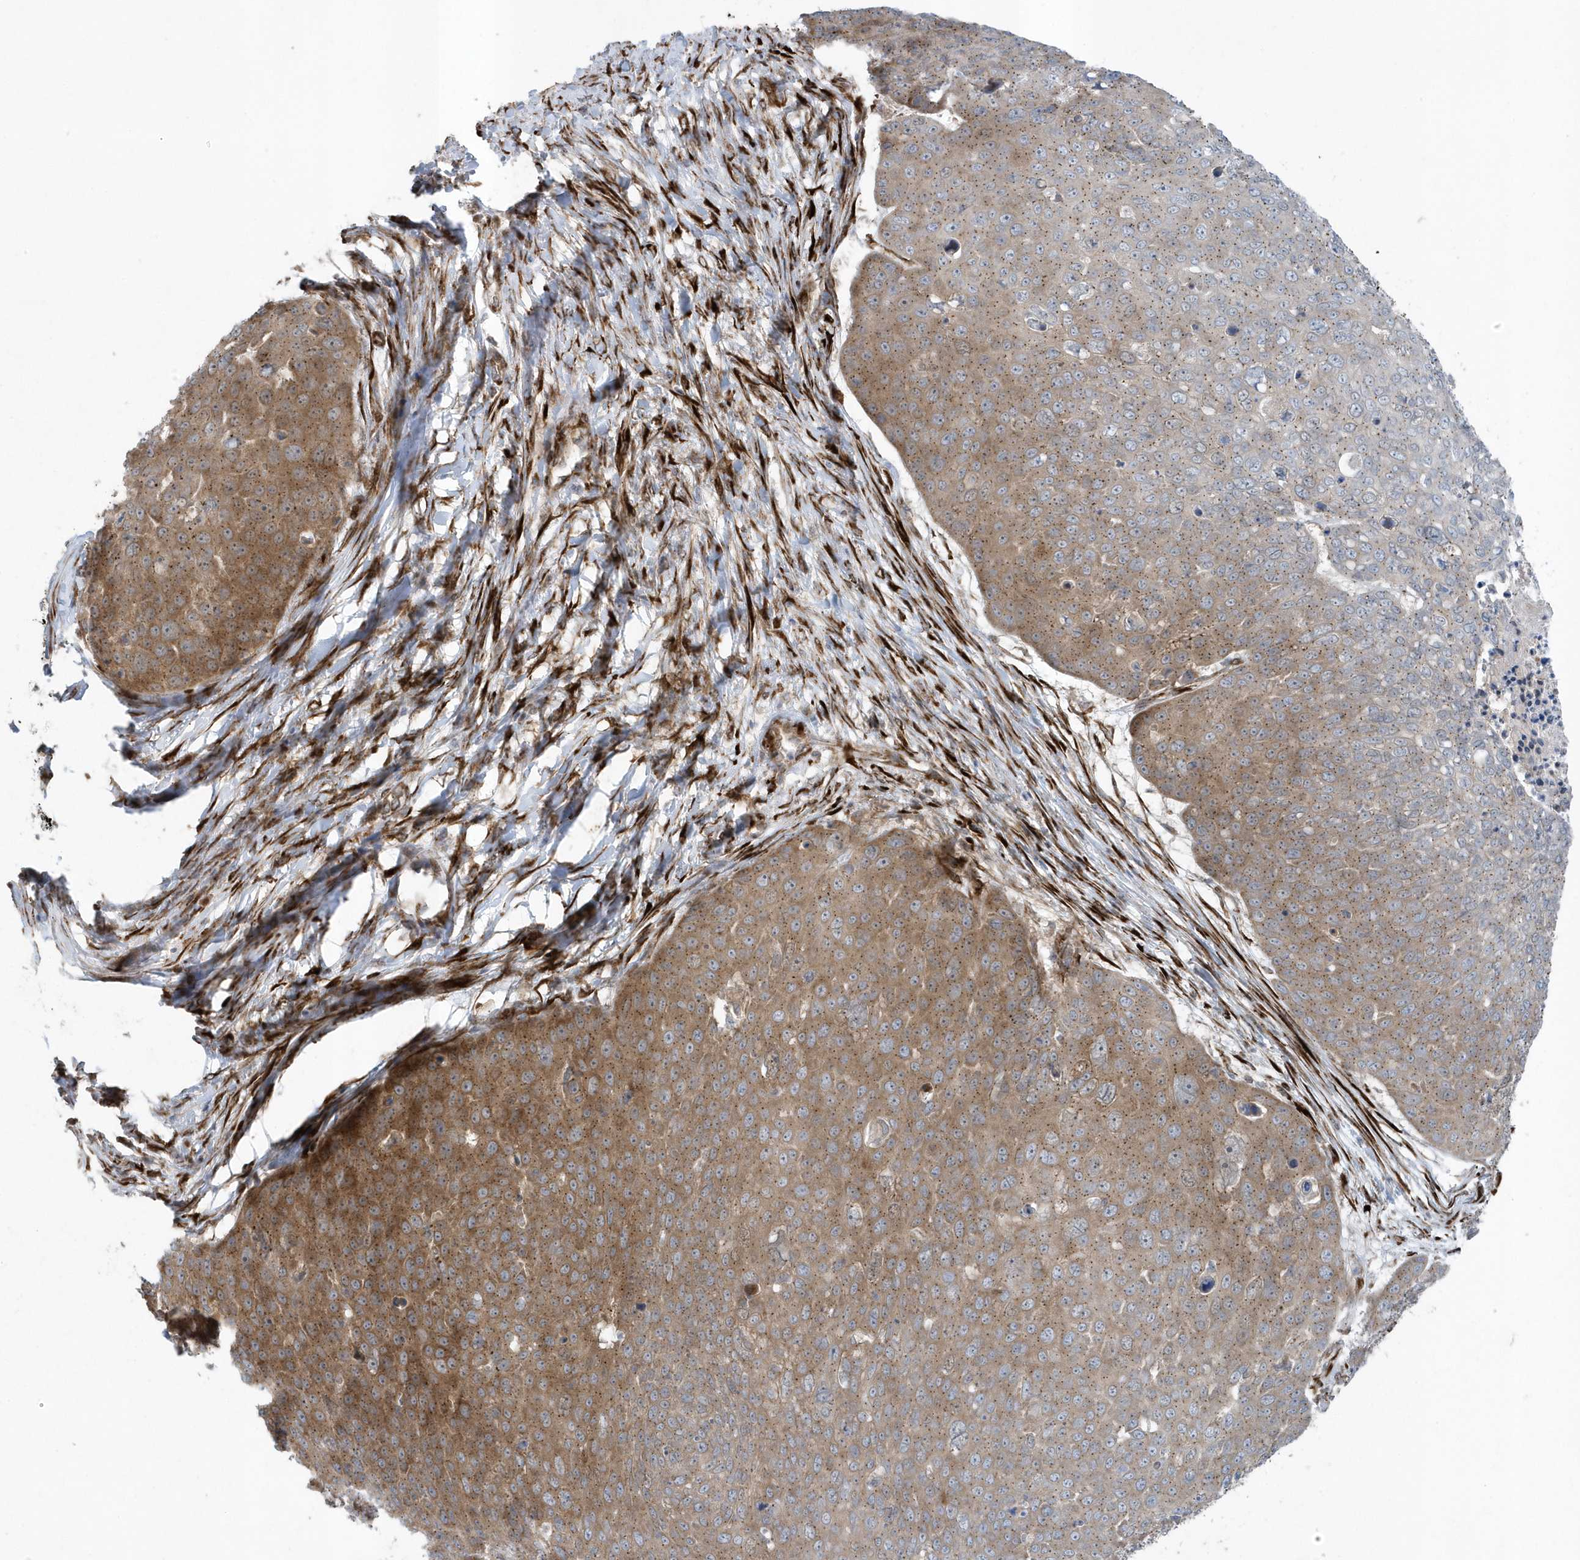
{"staining": {"intensity": "moderate", "quantity": ">75%", "location": "cytoplasmic/membranous"}, "tissue": "skin cancer", "cell_type": "Tumor cells", "image_type": "cancer", "snomed": [{"axis": "morphology", "description": "Squamous cell carcinoma, NOS"}, {"axis": "topography", "description": "Skin"}], "caption": "This is an image of immunohistochemistry (IHC) staining of skin cancer, which shows moderate positivity in the cytoplasmic/membranous of tumor cells.", "gene": "FAM98A", "patient": {"sex": "male", "age": 71}}